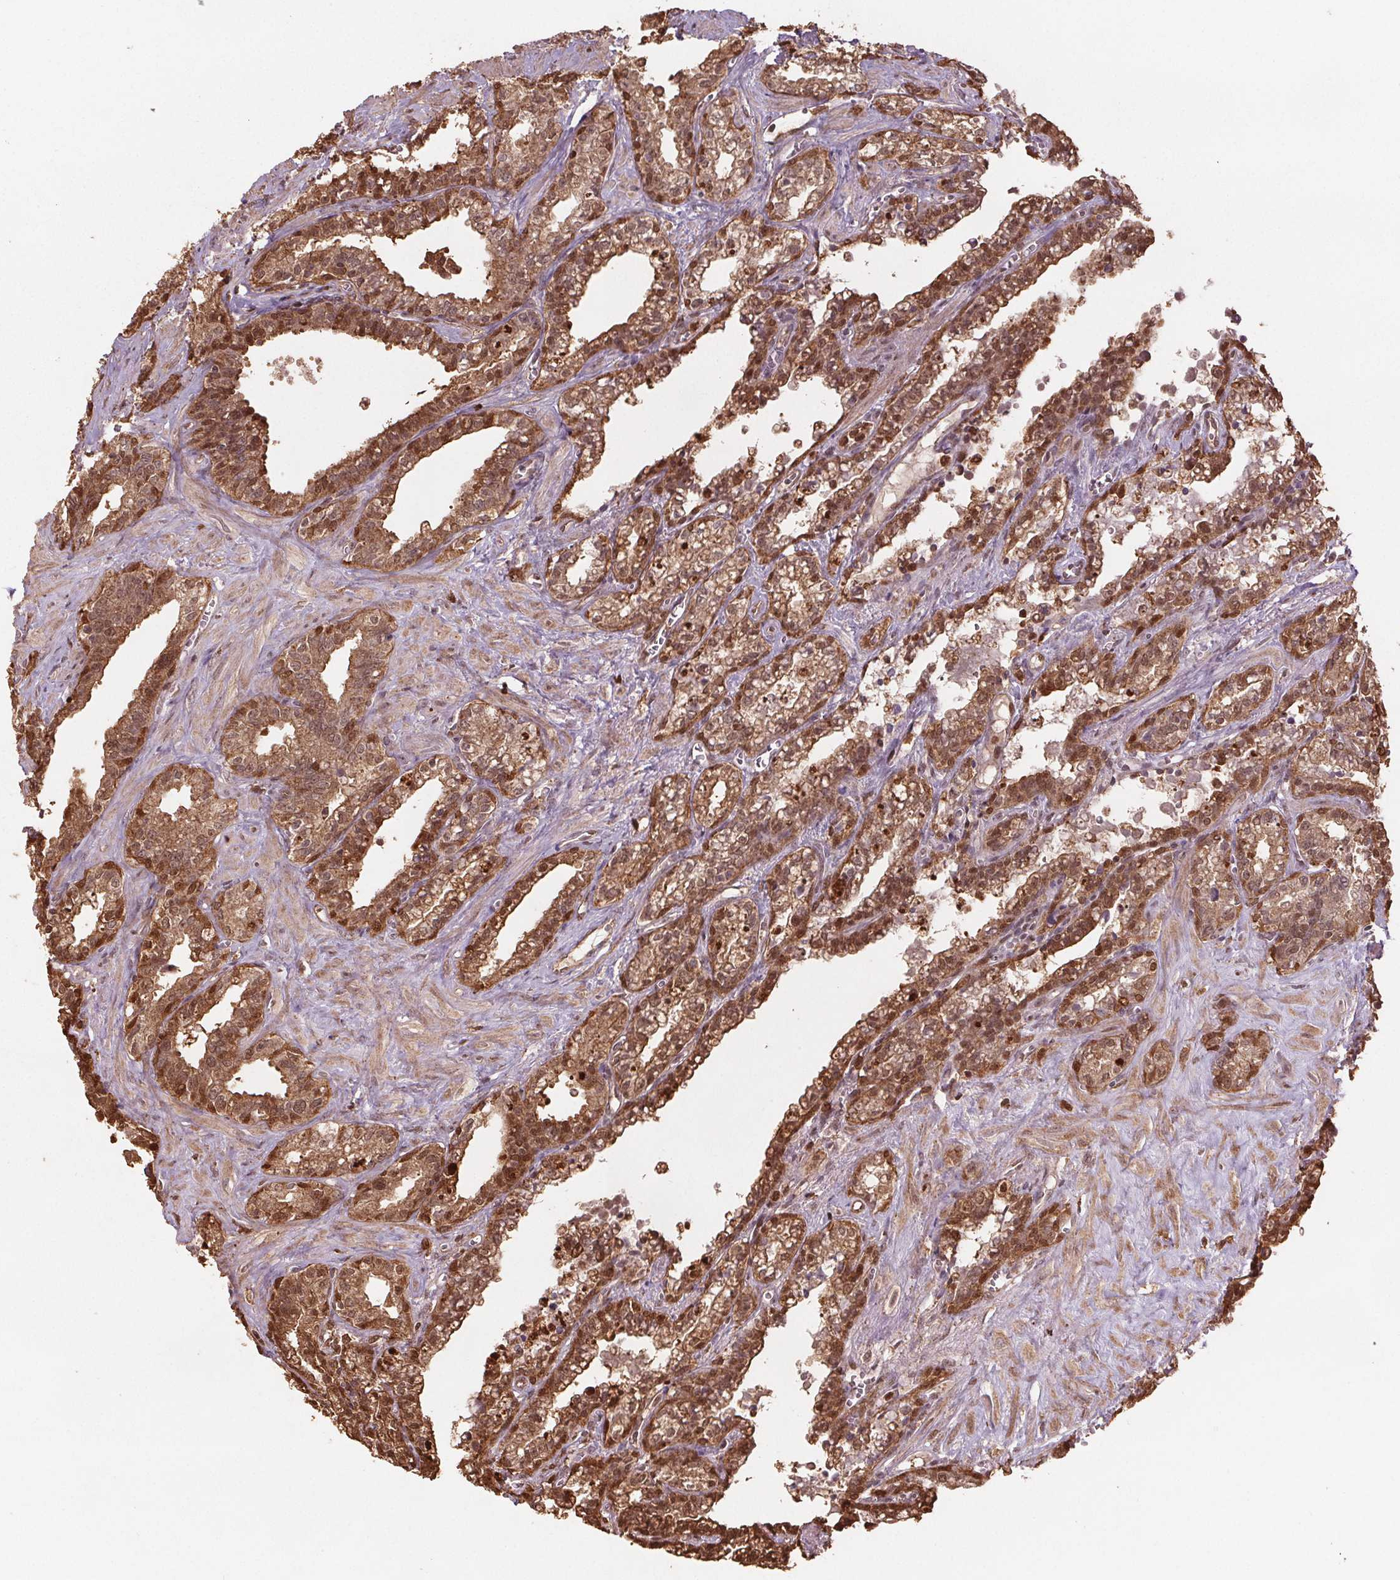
{"staining": {"intensity": "moderate", "quantity": ">75%", "location": "cytoplasmic/membranous,nuclear"}, "tissue": "seminal vesicle", "cell_type": "Glandular cells", "image_type": "normal", "snomed": [{"axis": "morphology", "description": "Normal tissue, NOS"}, {"axis": "morphology", "description": "Urothelial carcinoma, NOS"}, {"axis": "topography", "description": "Urinary bladder"}, {"axis": "topography", "description": "Seminal veicle"}], "caption": "Protein analysis of unremarkable seminal vesicle displays moderate cytoplasmic/membranous,nuclear expression in approximately >75% of glandular cells.", "gene": "ENO1", "patient": {"sex": "male", "age": 76}}